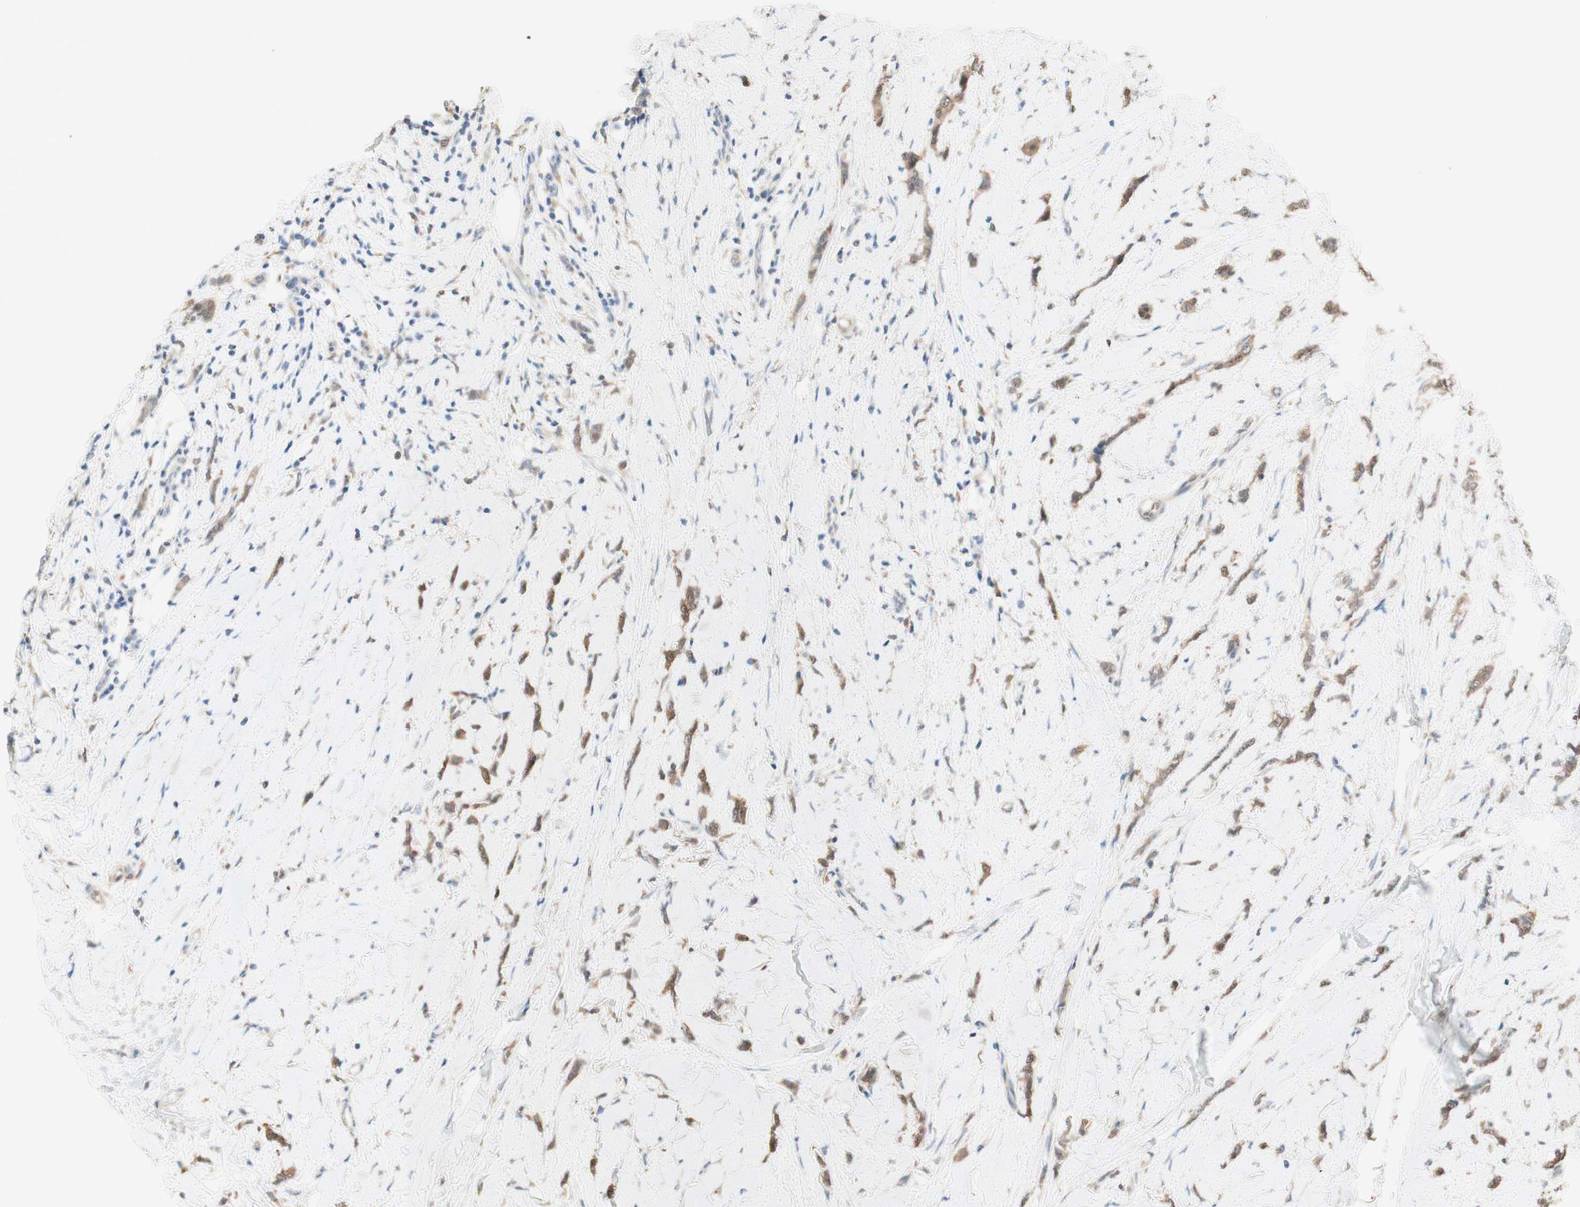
{"staining": {"intensity": "moderate", "quantity": ">75%", "location": "cytoplasmic/membranous"}, "tissue": "breast cancer", "cell_type": "Tumor cells", "image_type": "cancer", "snomed": [{"axis": "morphology", "description": "Lobular carcinoma"}, {"axis": "topography", "description": "Skin"}, {"axis": "topography", "description": "Breast"}], "caption": "Protein staining of breast cancer tissue reveals moderate cytoplasmic/membranous positivity in approximately >75% of tumor cells.", "gene": "COMT", "patient": {"sex": "female", "age": 46}}